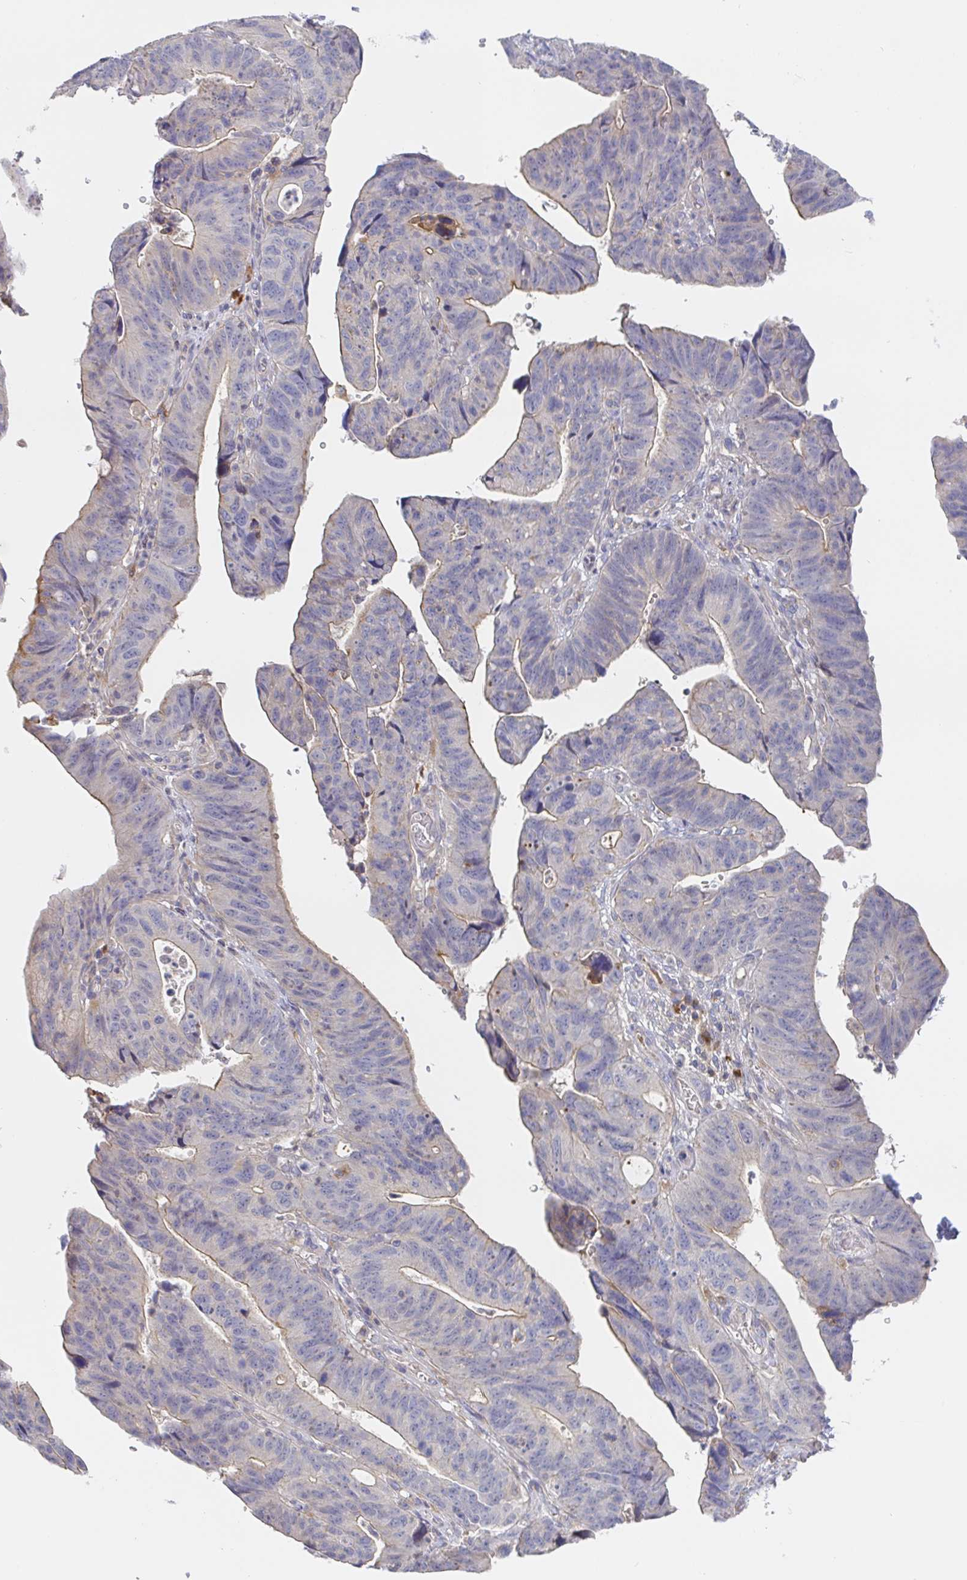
{"staining": {"intensity": "weak", "quantity": "25%-75%", "location": "cytoplasmic/membranous"}, "tissue": "stomach cancer", "cell_type": "Tumor cells", "image_type": "cancer", "snomed": [{"axis": "morphology", "description": "Adenocarcinoma, NOS"}, {"axis": "topography", "description": "Stomach"}], "caption": "Stomach cancer stained with a protein marker shows weak staining in tumor cells.", "gene": "IRAK2", "patient": {"sex": "male", "age": 59}}